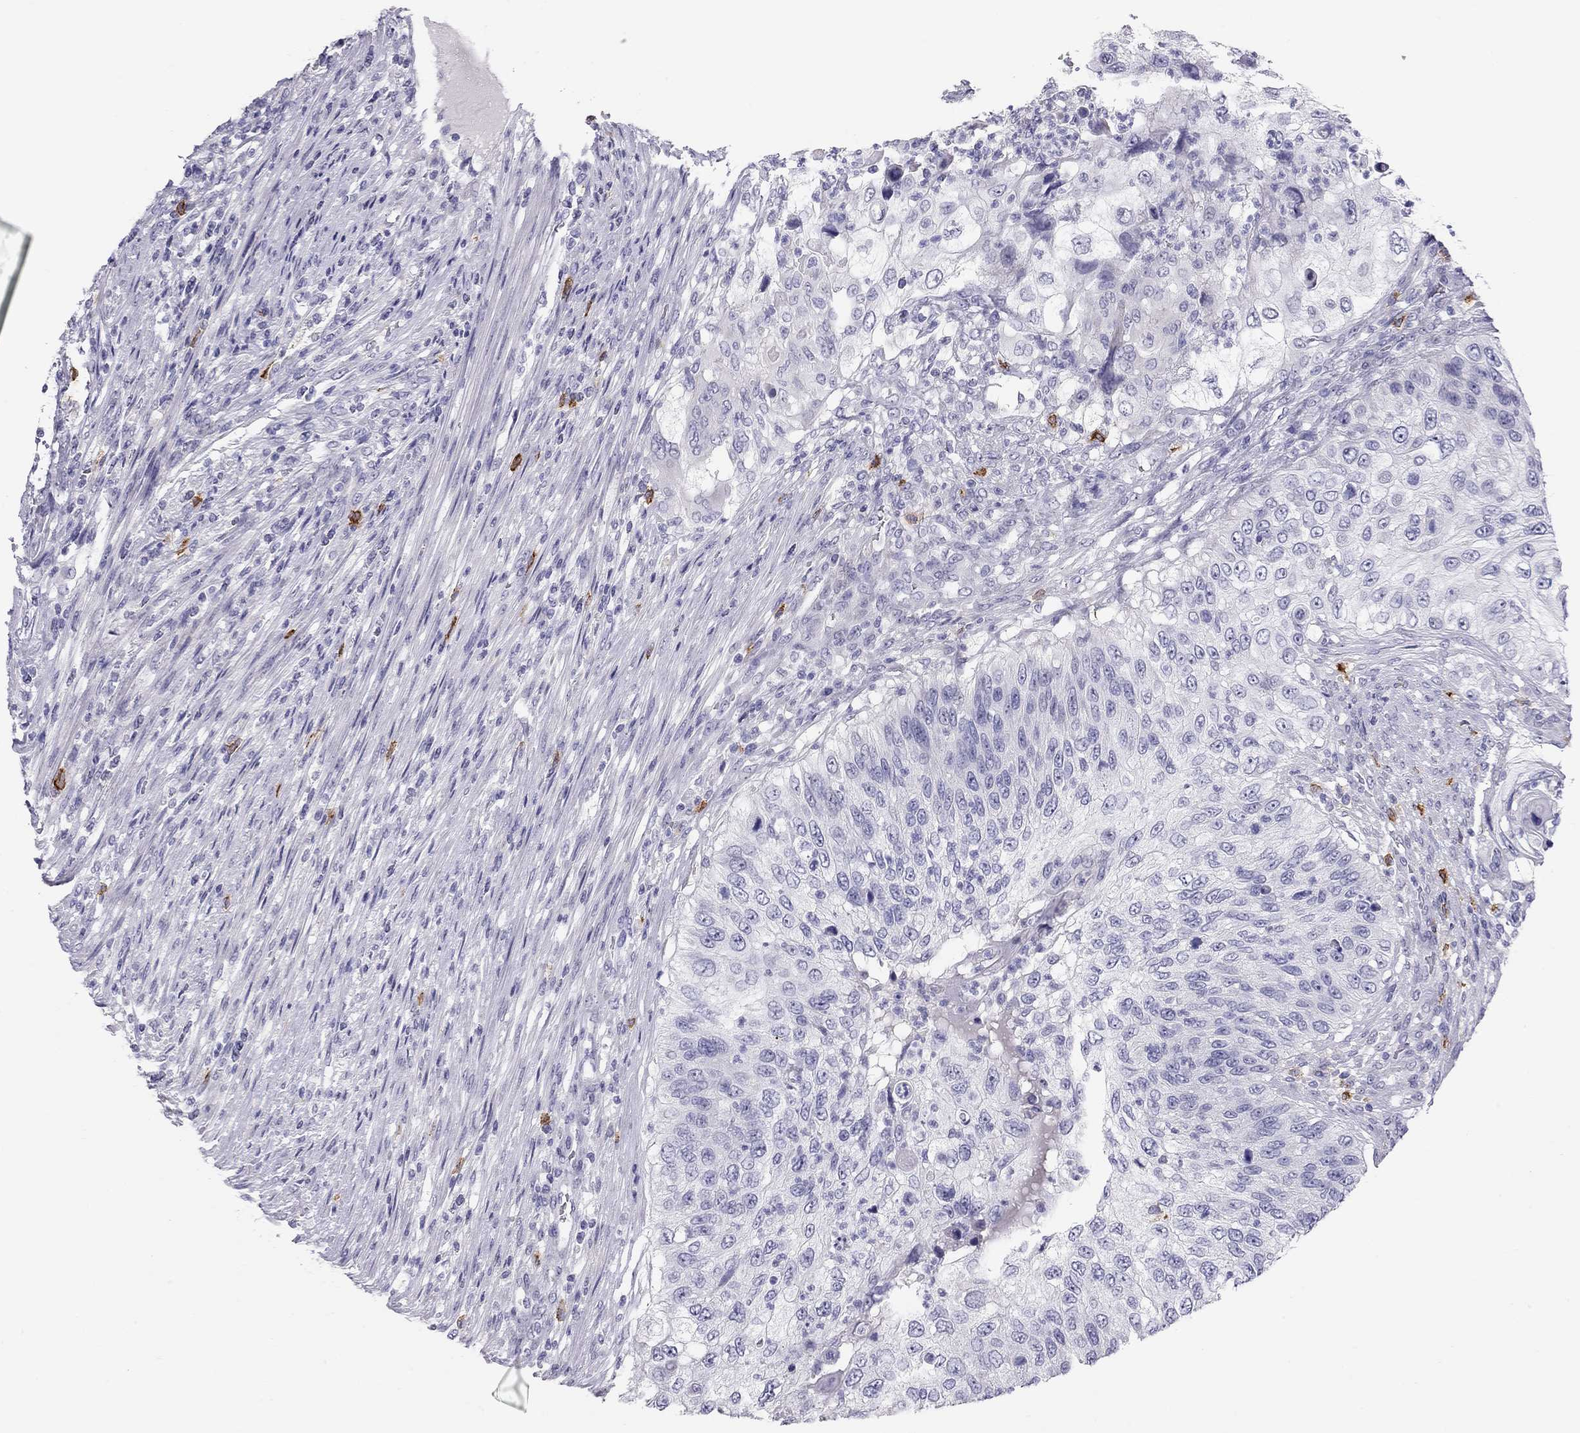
{"staining": {"intensity": "negative", "quantity": "none", "location": "none"}, "tissue": "urothelial cancer", "cell_type": "Tumor cells", "image_type": "cancer", "snomed": [{"axis": "morphology", "description": "Urothelial carcinoma, High grade"}, {"axis": "topography", "description": "Urinary bladder"}], "caption": "DAB (3,3'-diaminobenzidine) immunohistochemical staining of urothelial cancer displays no significant staining in tumor cells.", "gene": "IL17REL", "patient": {"sex": "female", "age": 60}}